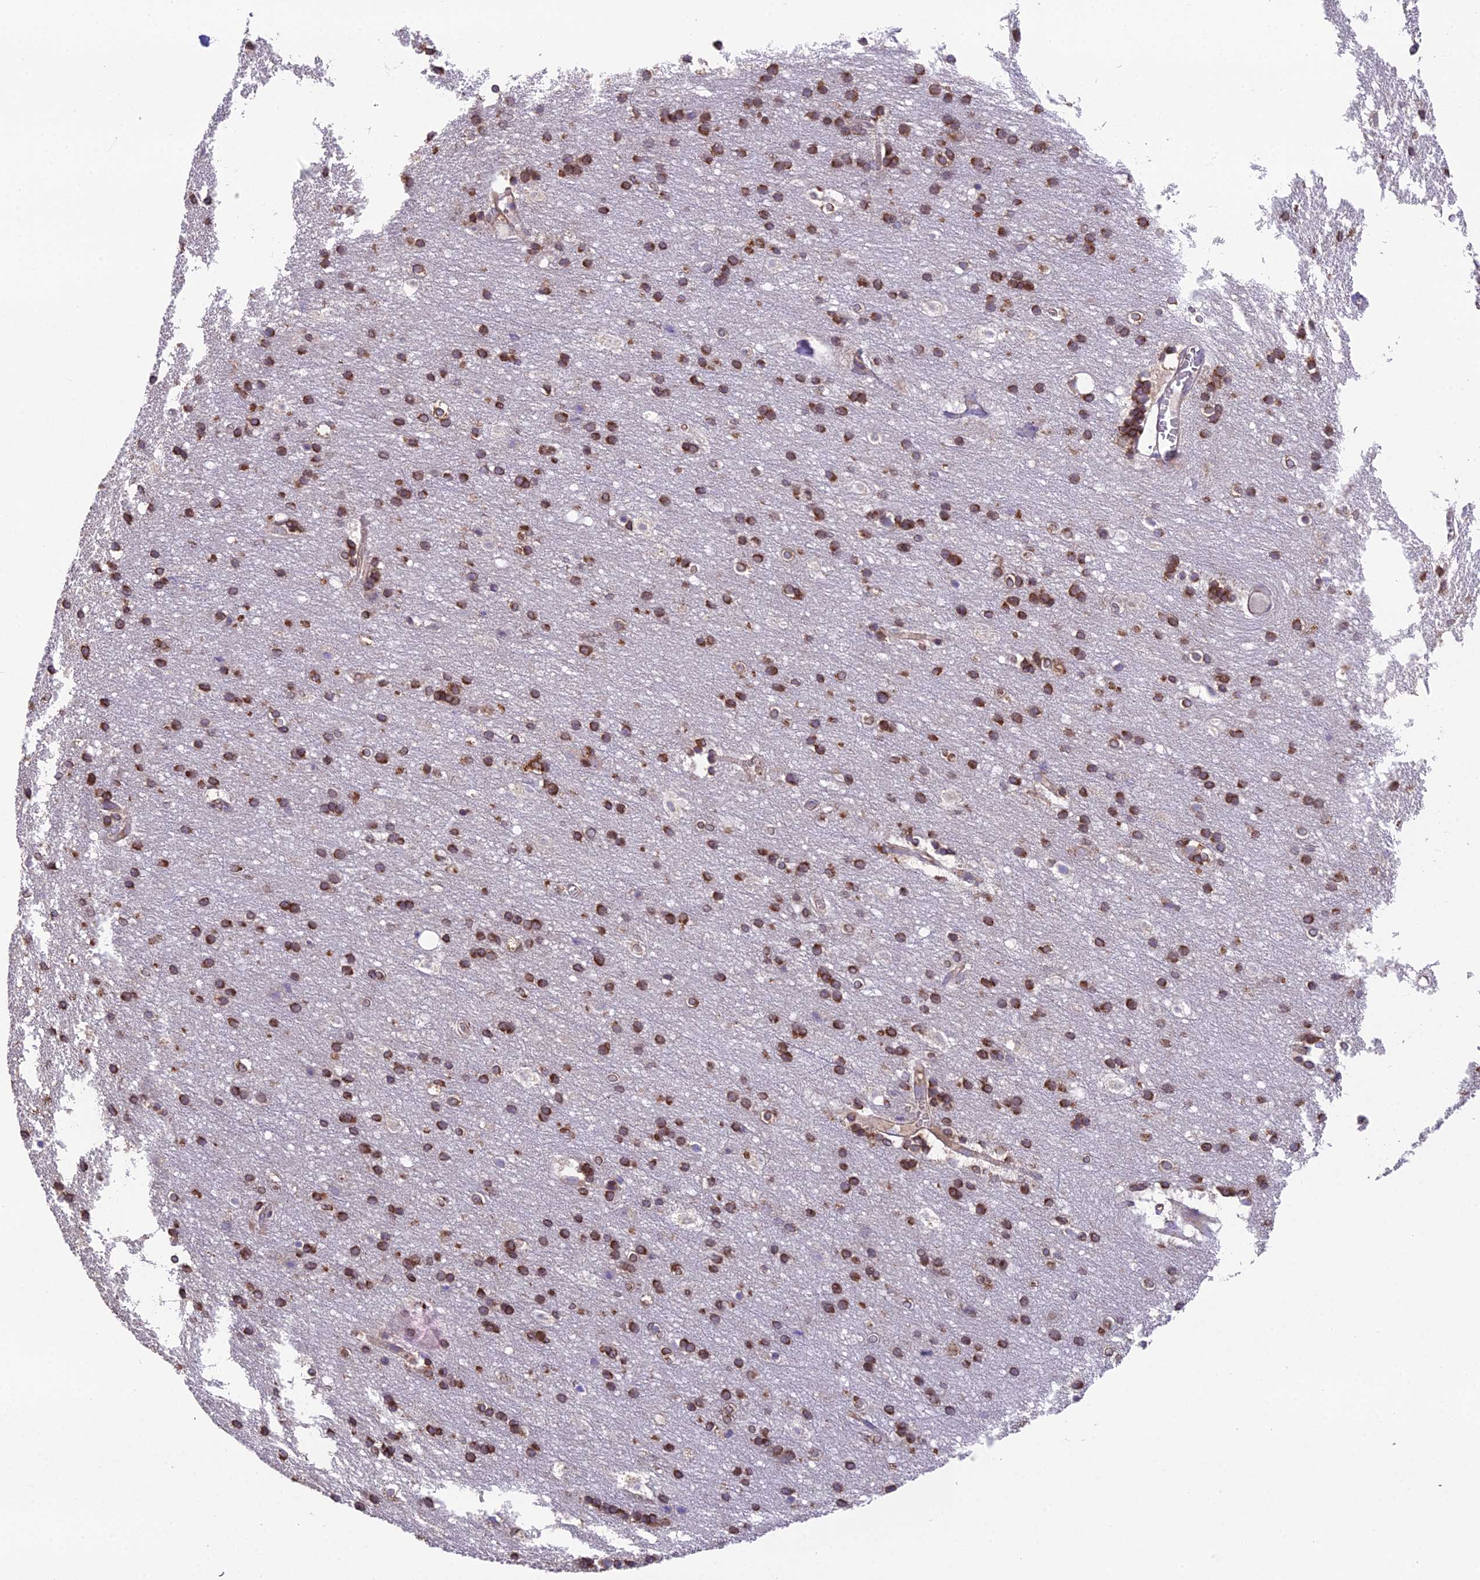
{"staining": {"intensity": "weak", "quantity": ">75%", "location": "cytoplasmic/membranous"}, "tissue": "cerebral cortex", "cell_type": "Endothelial cells", "image_type": "normal", "snomed": [{"axis": "morphology", "description": "Normal tissue, NOS"}, {"axis": "topography", "description": "Cerebral cortex"}], "caption": "High-magnification brightfield microscopy of normal cerebral cortex stained with DAB (3,3'-diaminobenzidine) (brown) and counterstained with hematoxylin (blue). endothelial cells exhibit weak cytoplasmic/membranous positivity is identified in approximately>75% of cells.", "gene": "BLOC1S4", "patient": {"sex": "male", "age": 54}}